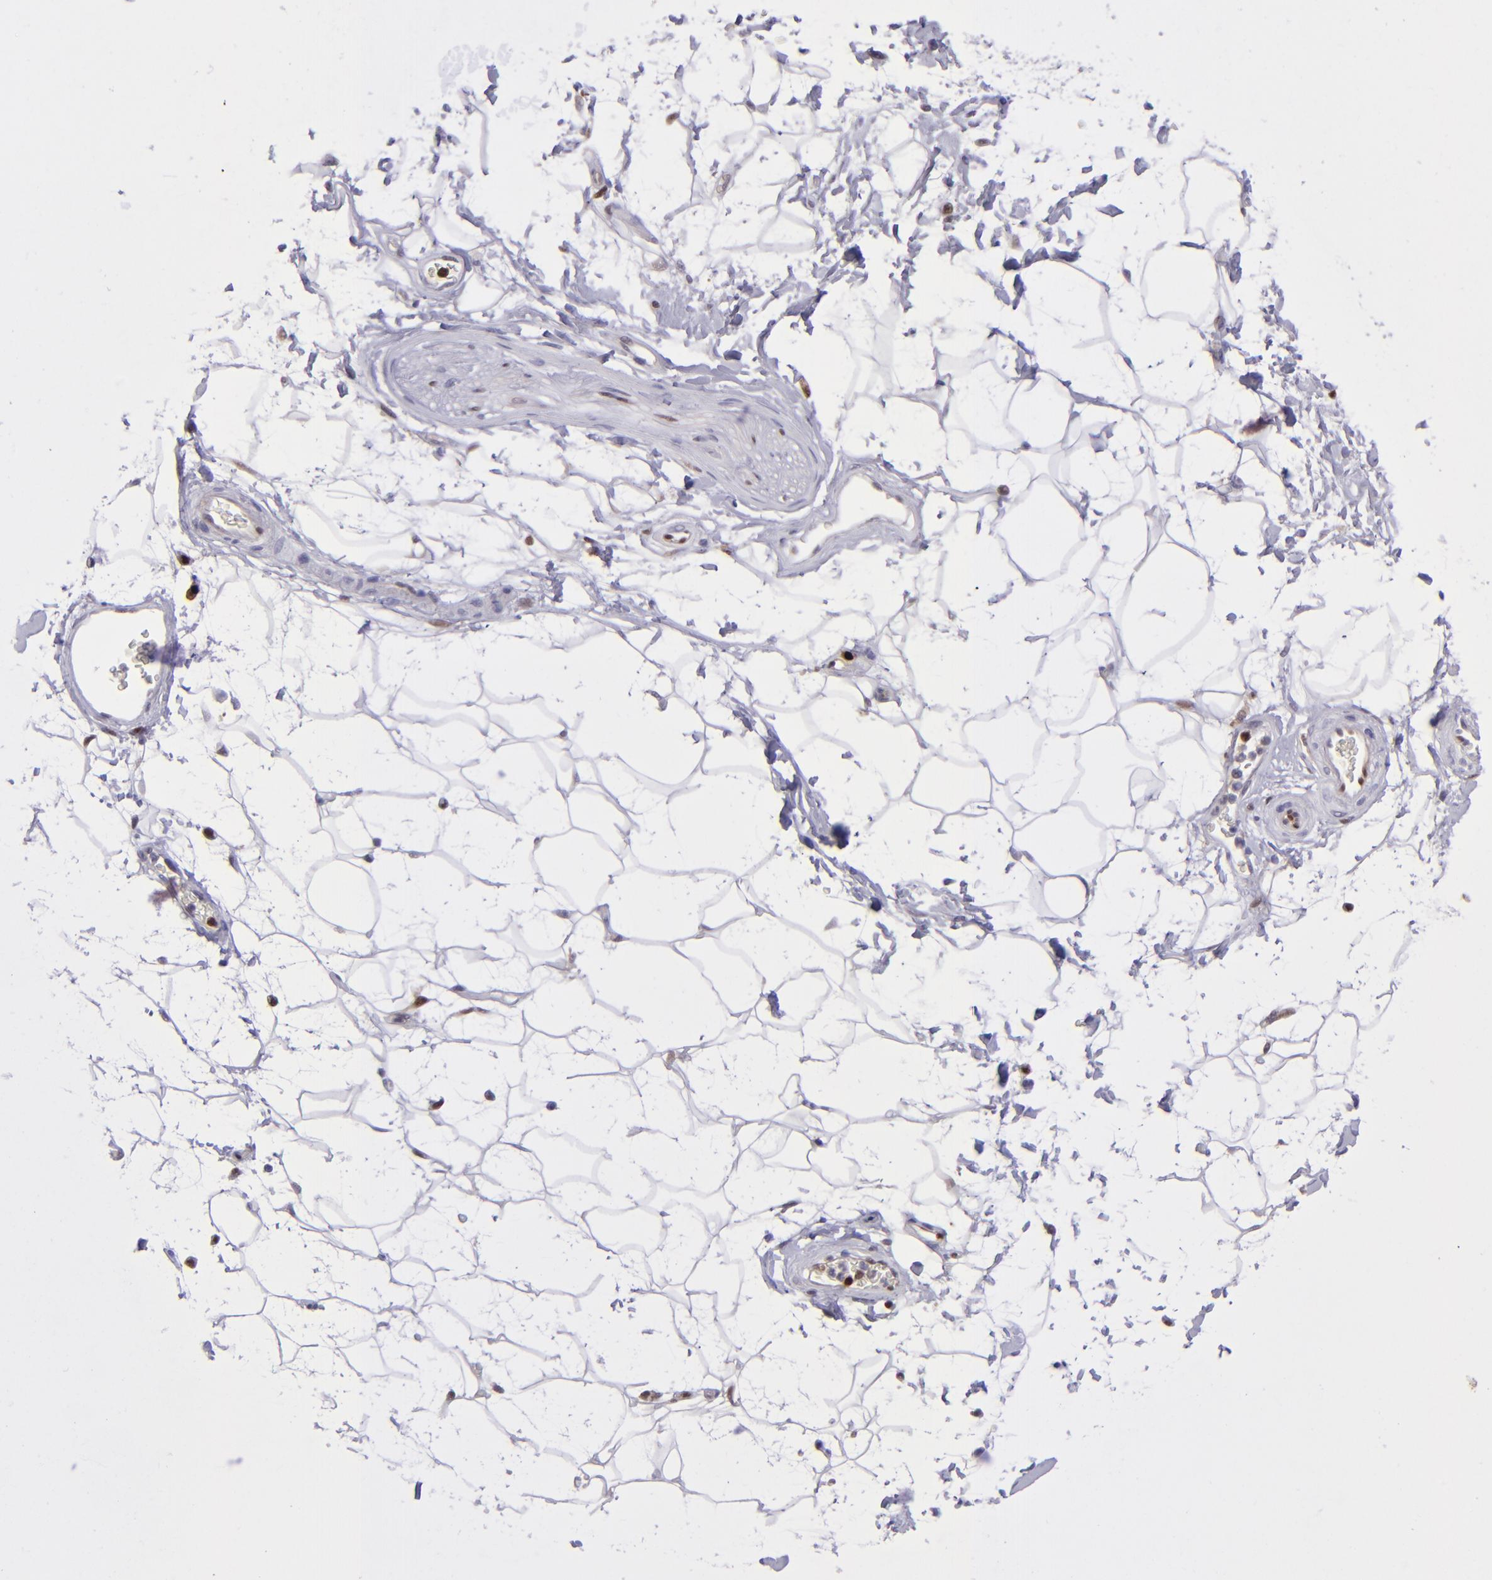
{"staining": {"intensity": "weak", "quantity": "25%-75%", "location": "cytoplasmic/membranous"}, "tissue": "adipose tissue", "cell_type": "Adipocytes", "image_type": "normal", "snomed": [{"axis": "morphology", "description": "Normal tissue, NOS"}, {"axis": "topography", "description": "Soft tissue"}], "caption": "DAB (3,3'-diaminobenzidine) immunohistochemical staining of normal adipose tissue shows weak cytoplasmic/membranous protein expression in approximately 25%-75% of adipocytes.", "gene": "TYMP", "patient": {"sex": "male", "age": 72}}